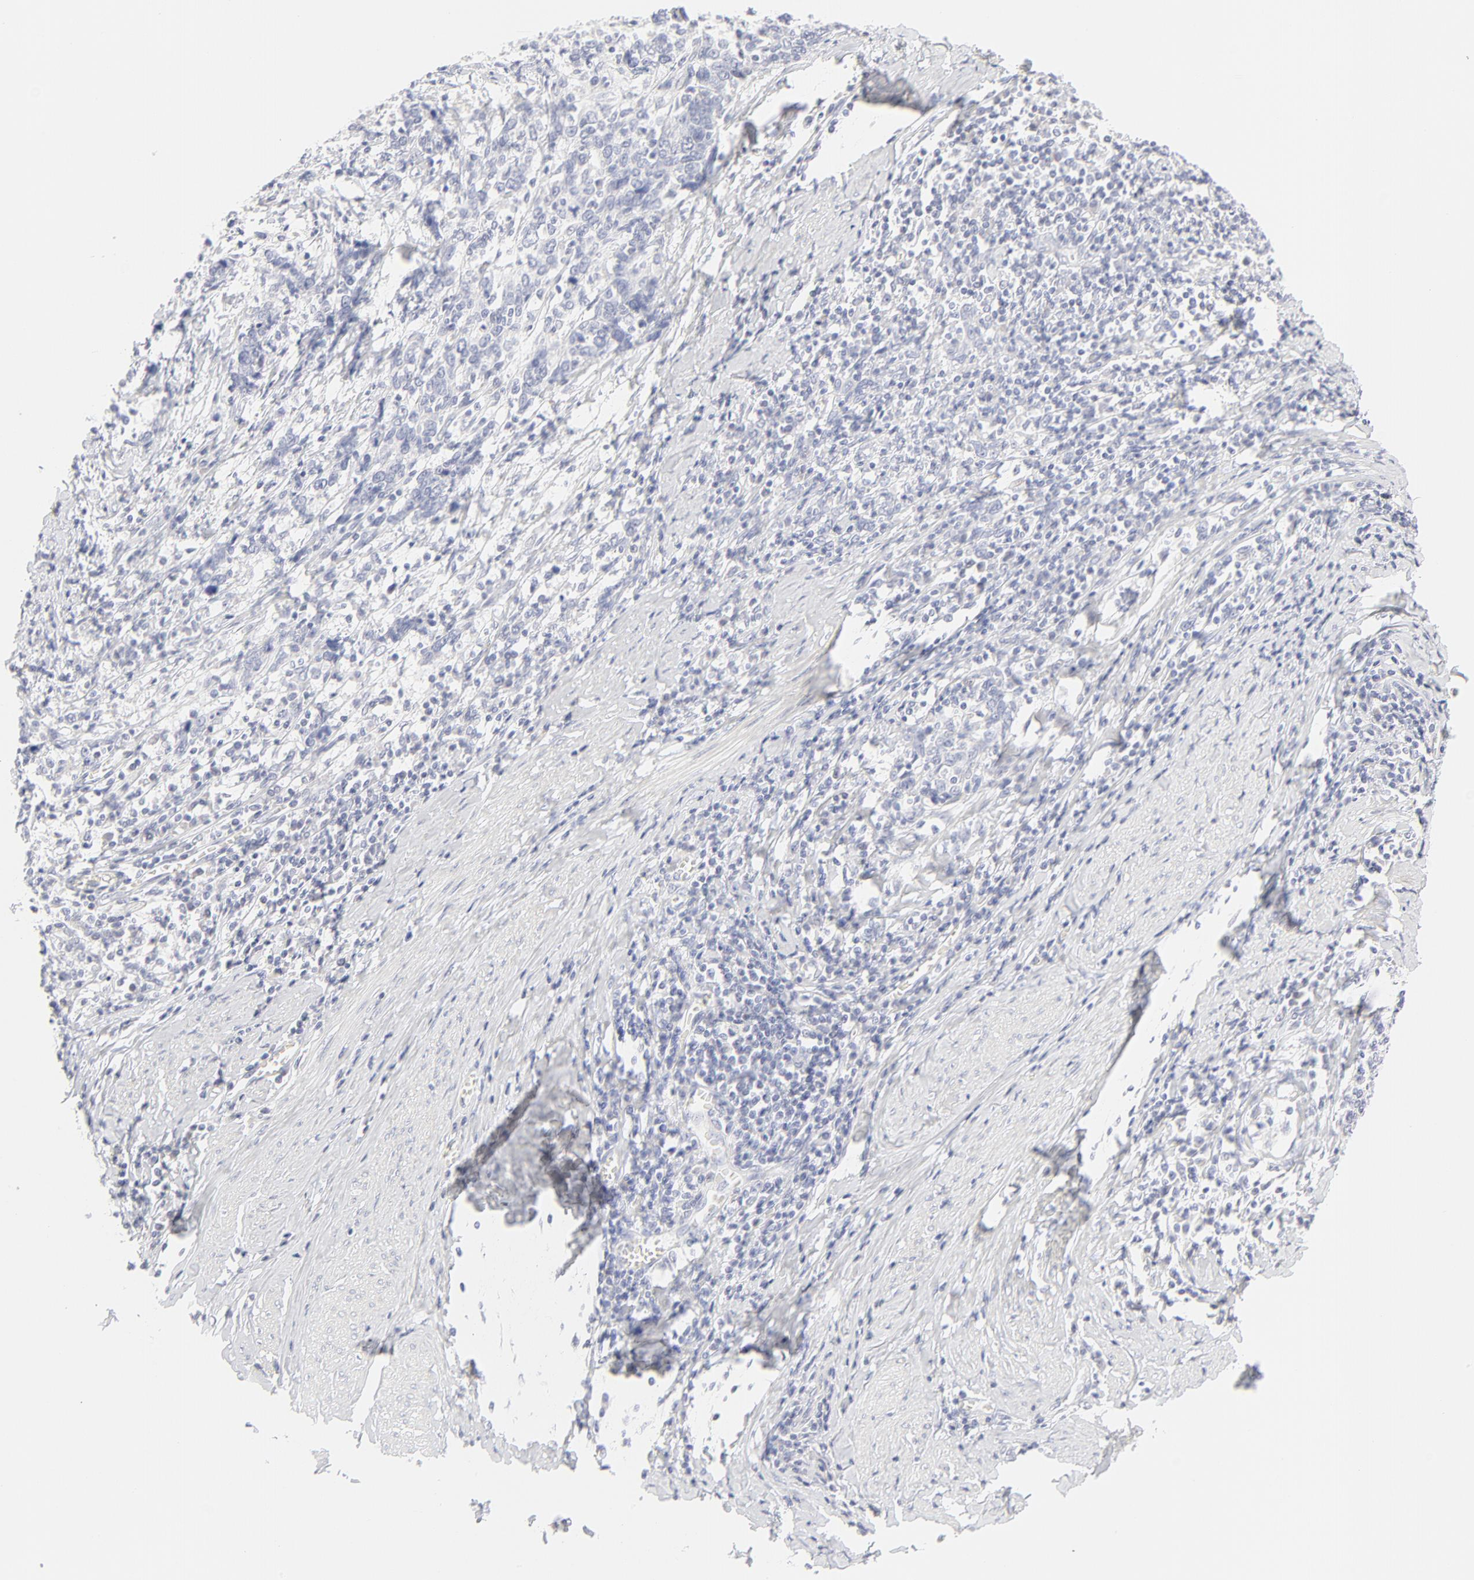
{"staining": {"intensity": "negative", "quantity": "none", "location": "none"}, "tissue": "cervical cancer", "cell_type": "Tumor cells", "image_type": "cancer", "snomed": [{"axis": "morphology", "description": "Squamous cell carcinoma, NOS"}, {"axis": "topography", "description": "Cervix"}], "caption": "Tumor cells show no significant protein expression in cervical cancer. (Brightfield microscopy of DAB immunohistochemistry (IHC) at high magnification).", "gene": "NPNT", "patient": {"sex": "female", "age": 41}}